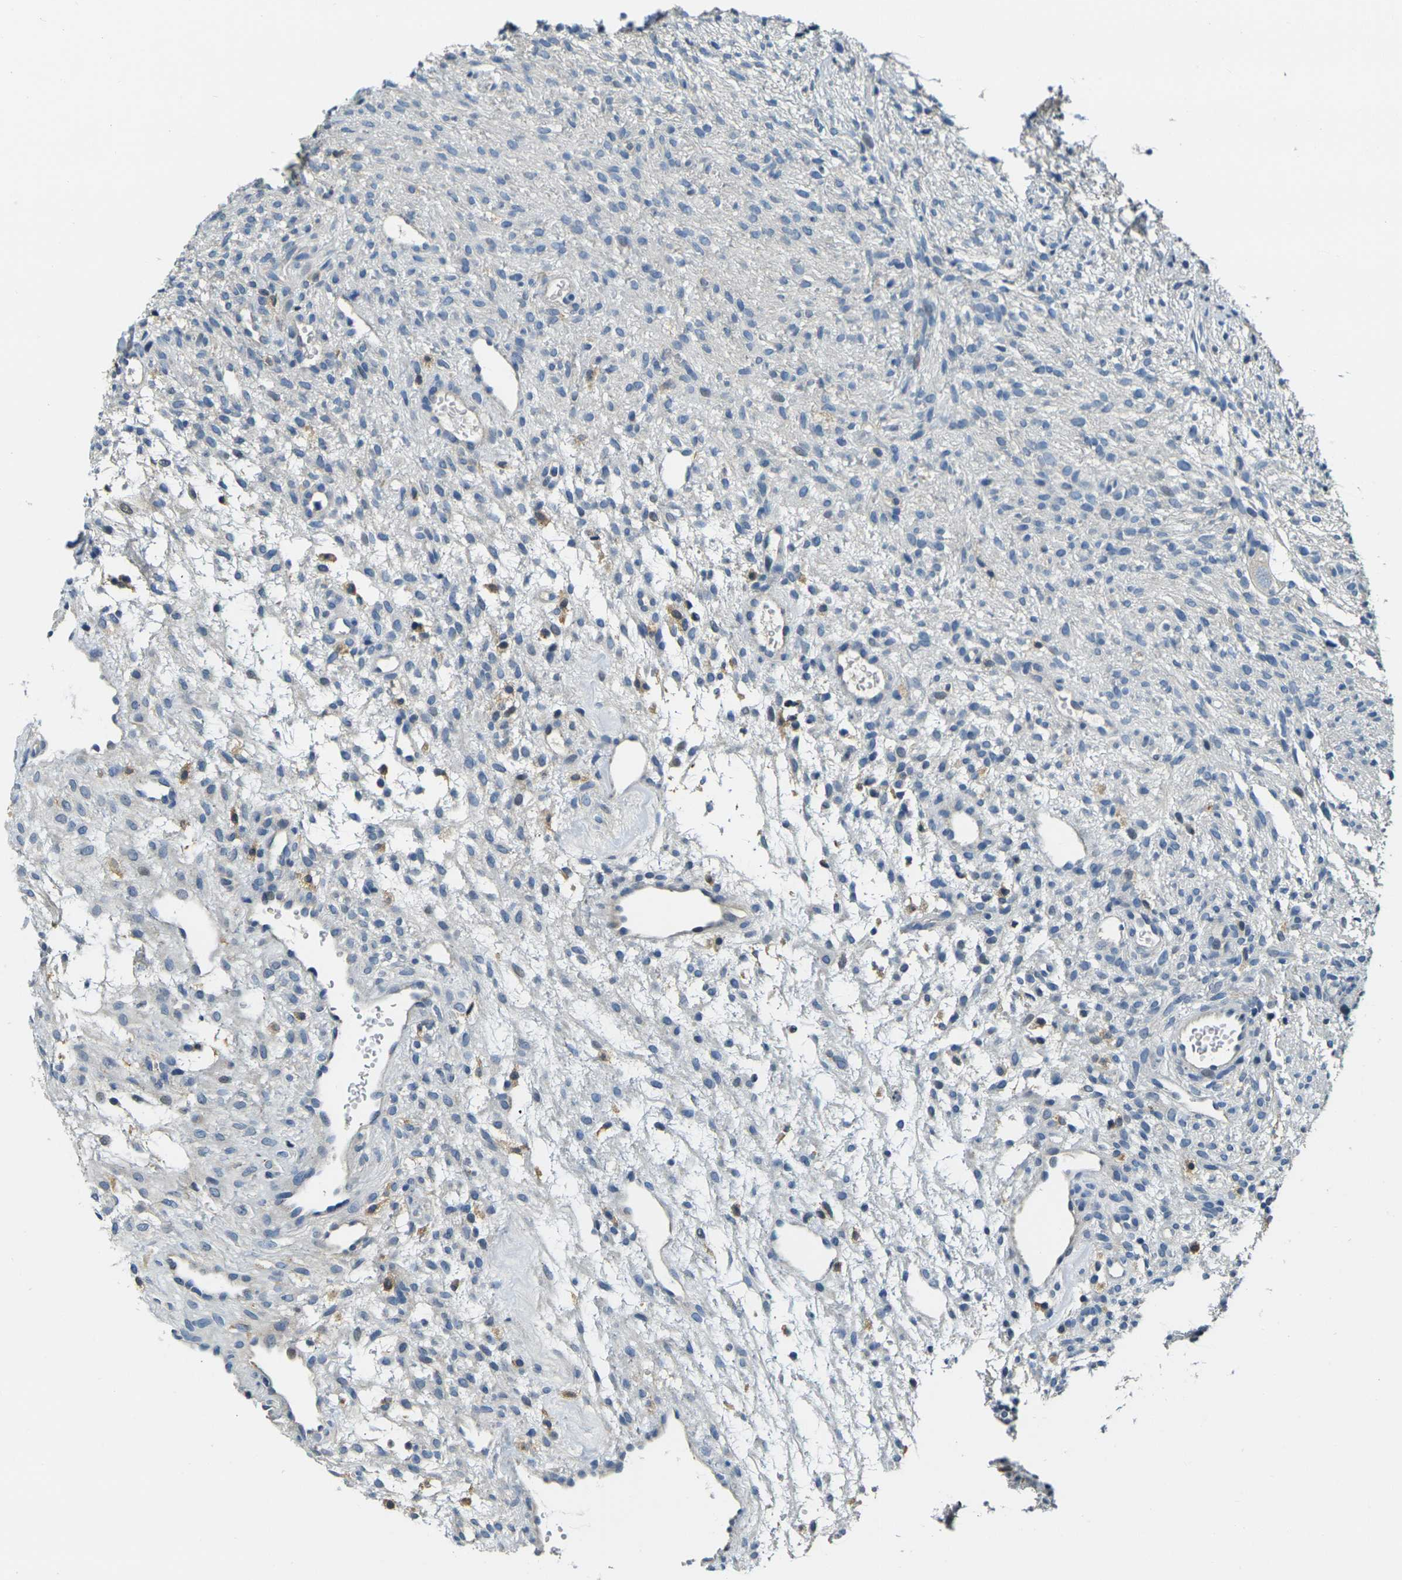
{"staining": {"intensity": "negative", "quantity": "none", "location": "none"}, "tissue": "ovary", "cell_type": "Ovarian stroma cells", "image_type": "normal", "snomed": [{"axis": "morphology", "description": "Normal tissue, NOS"}, {"axis": "morphology", "description": "Cyst, NOS"}, {"axis": "topography", "description": "Ovary"}], "caption": "The image demonstrates no staining of ovarian stroma cells in unremarkable ovary.", "gene": "SHISAL2B", "patient": {"sex": "female", "age": 18}}